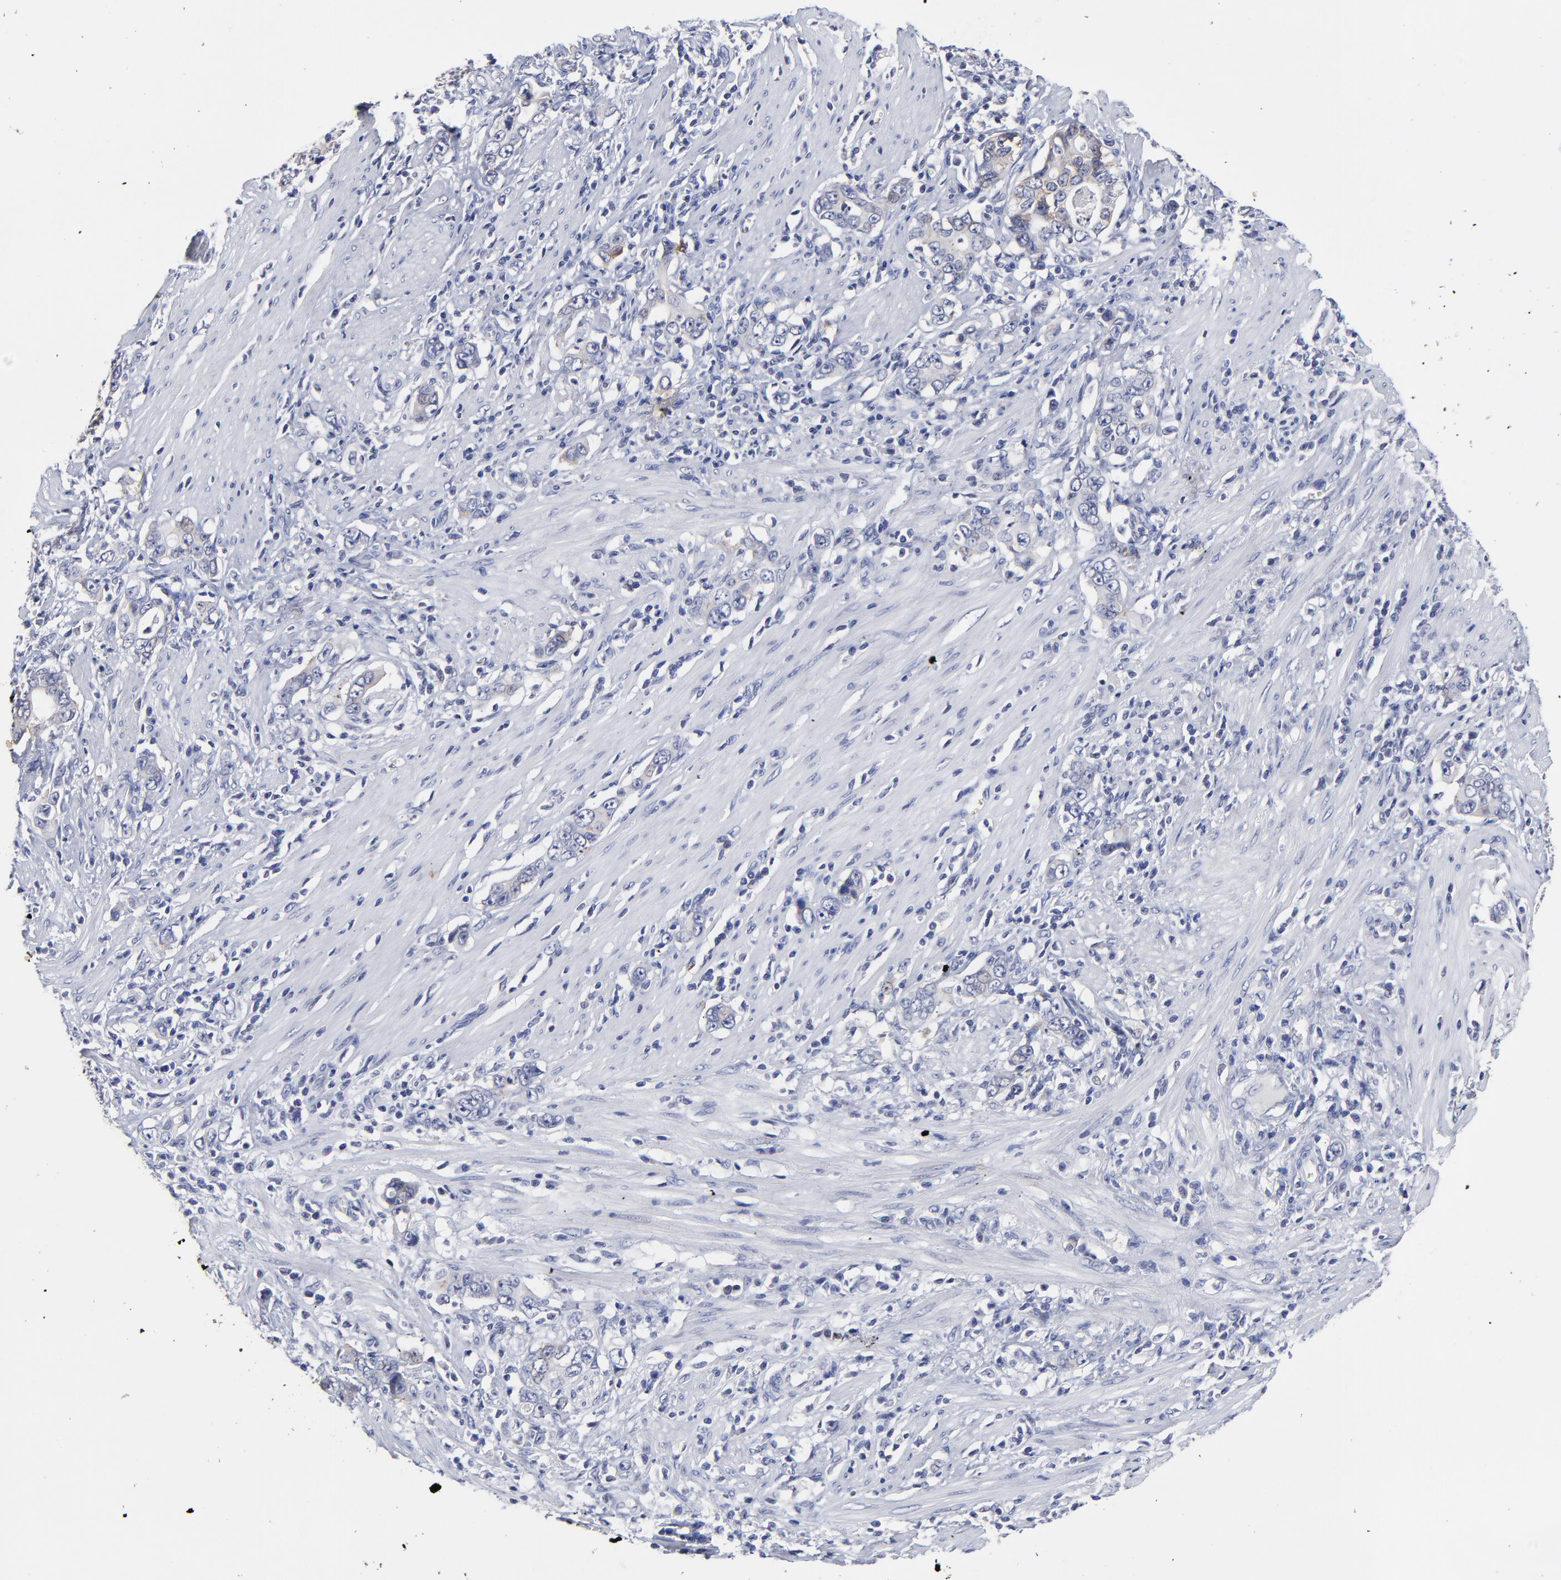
{"staining": {"intensity": "negative", "quantity": "none", "location": "none"}, "tissue": "stomach cancer", "cell_type": "Tumor cells", "image_type": "cancer", "snomed": [{"axis": "morphology", "description": "Adenocarcinoma, NOS"}, {"axis": "topography", "description": "Stomach, lower"}], "caption": "Stomach cancer stained for a protein using IHC exhibits no expression tumor cells.", "gene": "CXADR", "patient": {"sex": "female", "age": 72}}